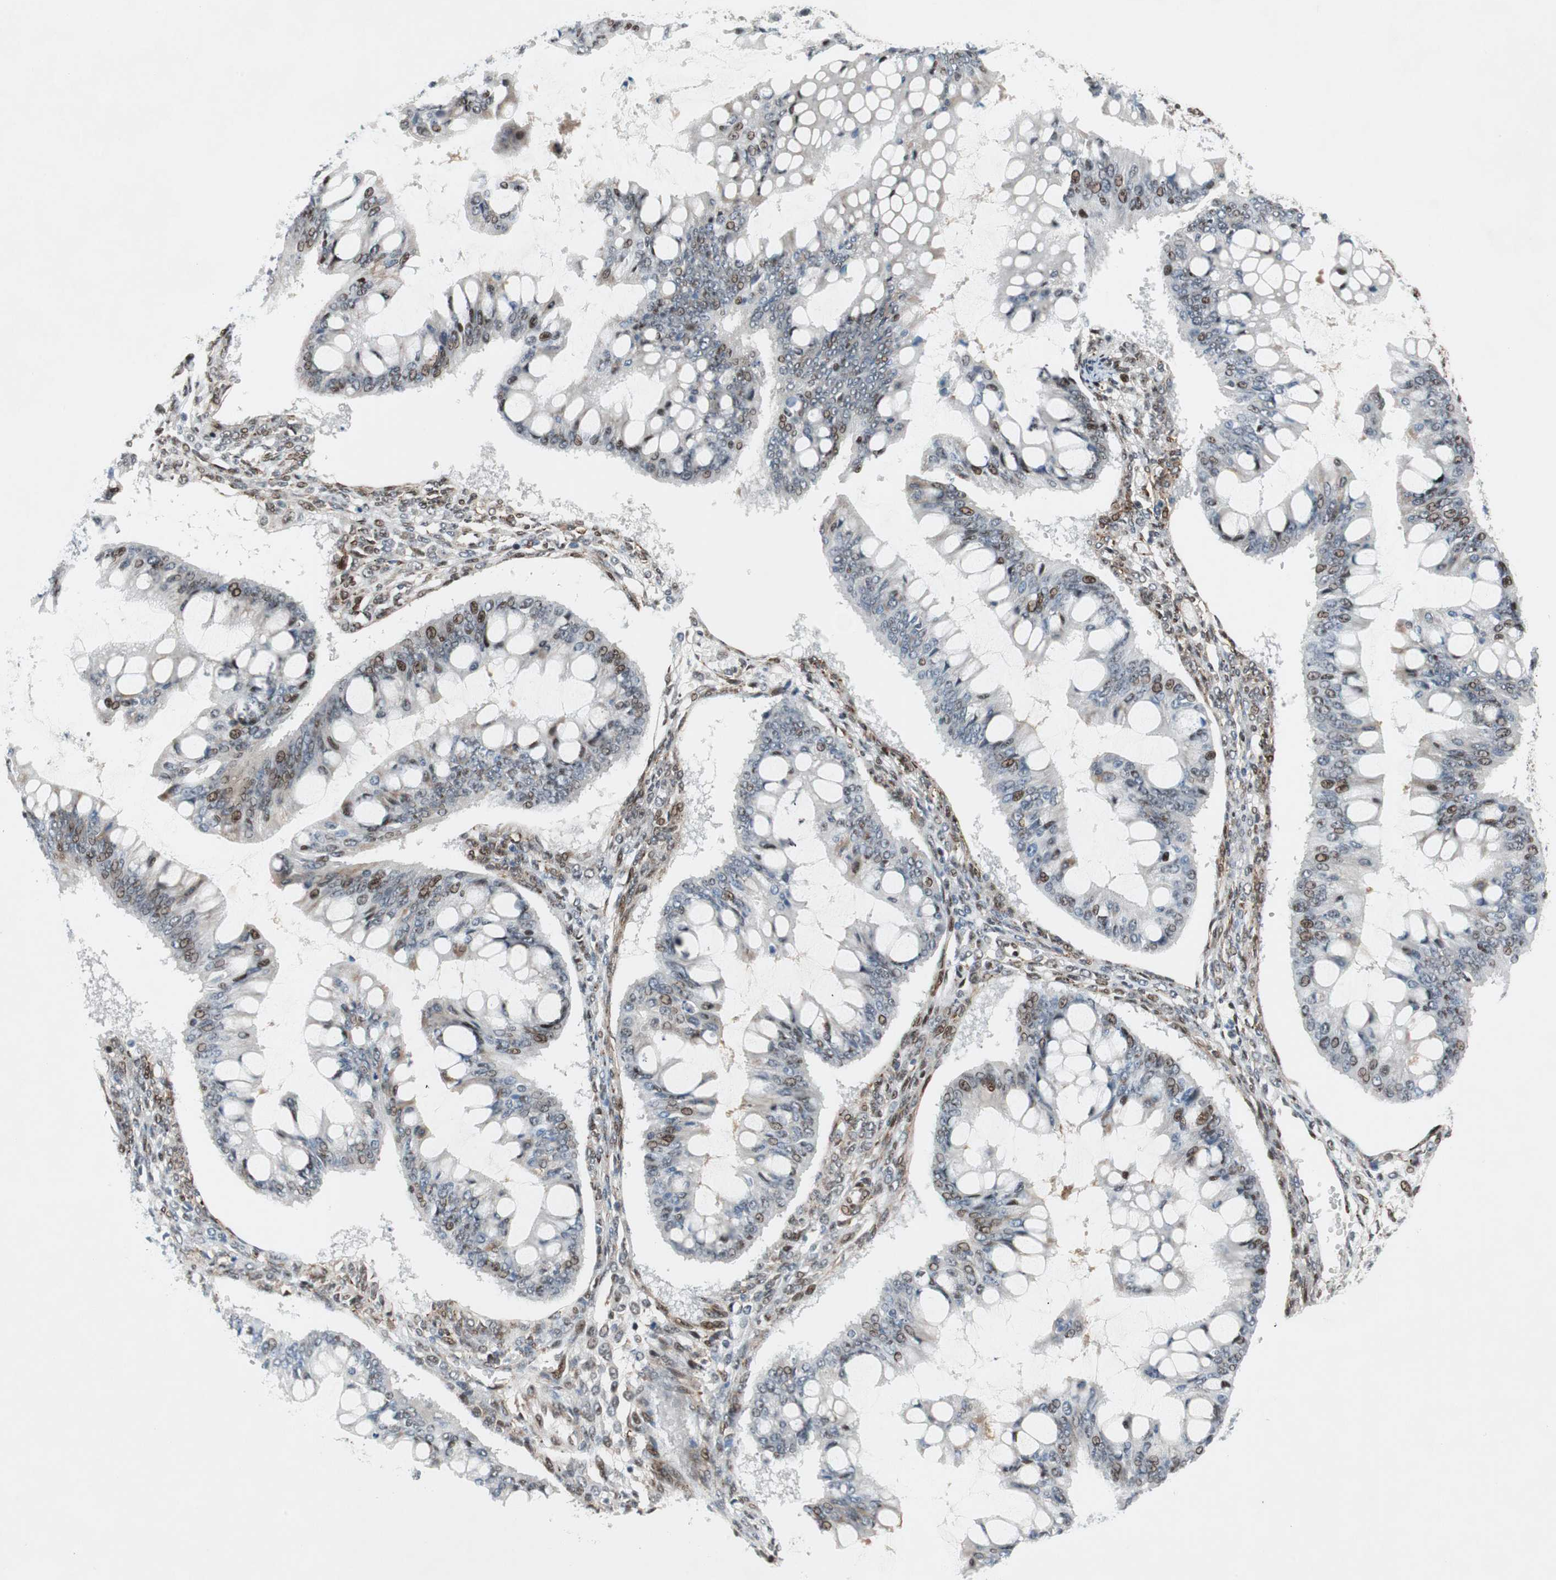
{"staining": {"intensity": "moderate", "quantity": "25%-75%", "location": "nuclear"}, "tissue": "ovarian cancer", "cell_type": "Tumor cells", "image_type": "cancer", "snomed": [{"axis": "morphology", "description": "Cystadenocarcinoma, mucinous, NOS"}, {"axis": "topography", "description": "Ovary"}], "caption": "The immunohistochemical stain labels moderate nuclear positivity in tumor cells of mucinous cystadenocarcinoma (ovarian) tissue. The staining was performed using DAB to visualize the protein expression in brown, while the nuclei were stained in blue with hematoxylin (Magnification: 20x).", "gene": "FBXO44", "patient": {"sex": "female", "age": 73}}